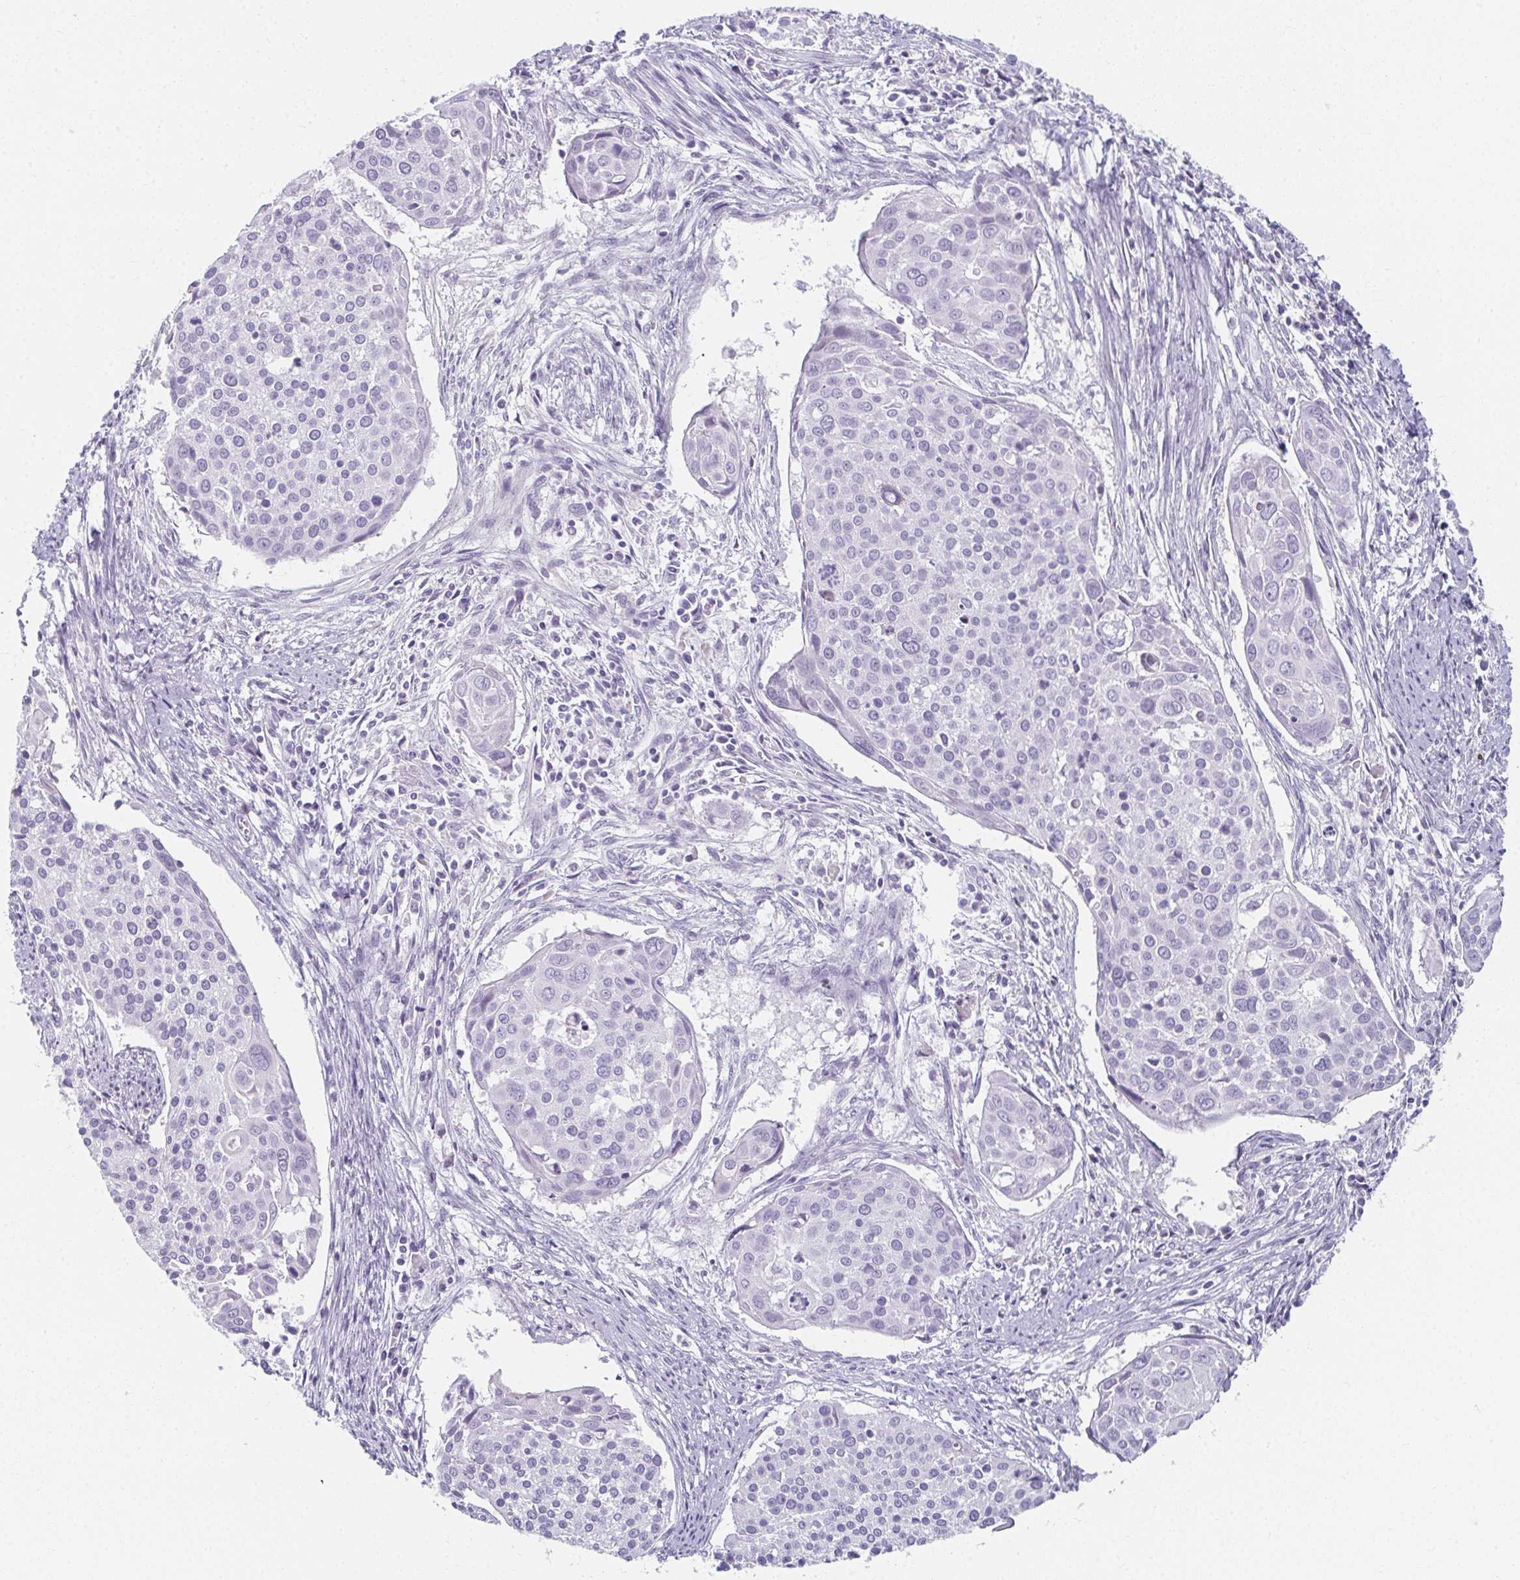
{"staining": {"intensity": "negative", "quantity": "none", "location": "none"}, "tissue": "cervical cancer", "cell_type": "Tumor cells", "image_type": "cancer", "snomed": [{"axis": "morphology", "description": "Squamous cell carcinoma, NOS"}, {"axis": "topography", "description": "Cervix"}], "caption": "Micrograph shows no significant protein positivity in tumor cells of cervical cancer (squamous cell carcinoma).", "gene": "CAMKV", "patient": {"sex": "female", "age": 39}}